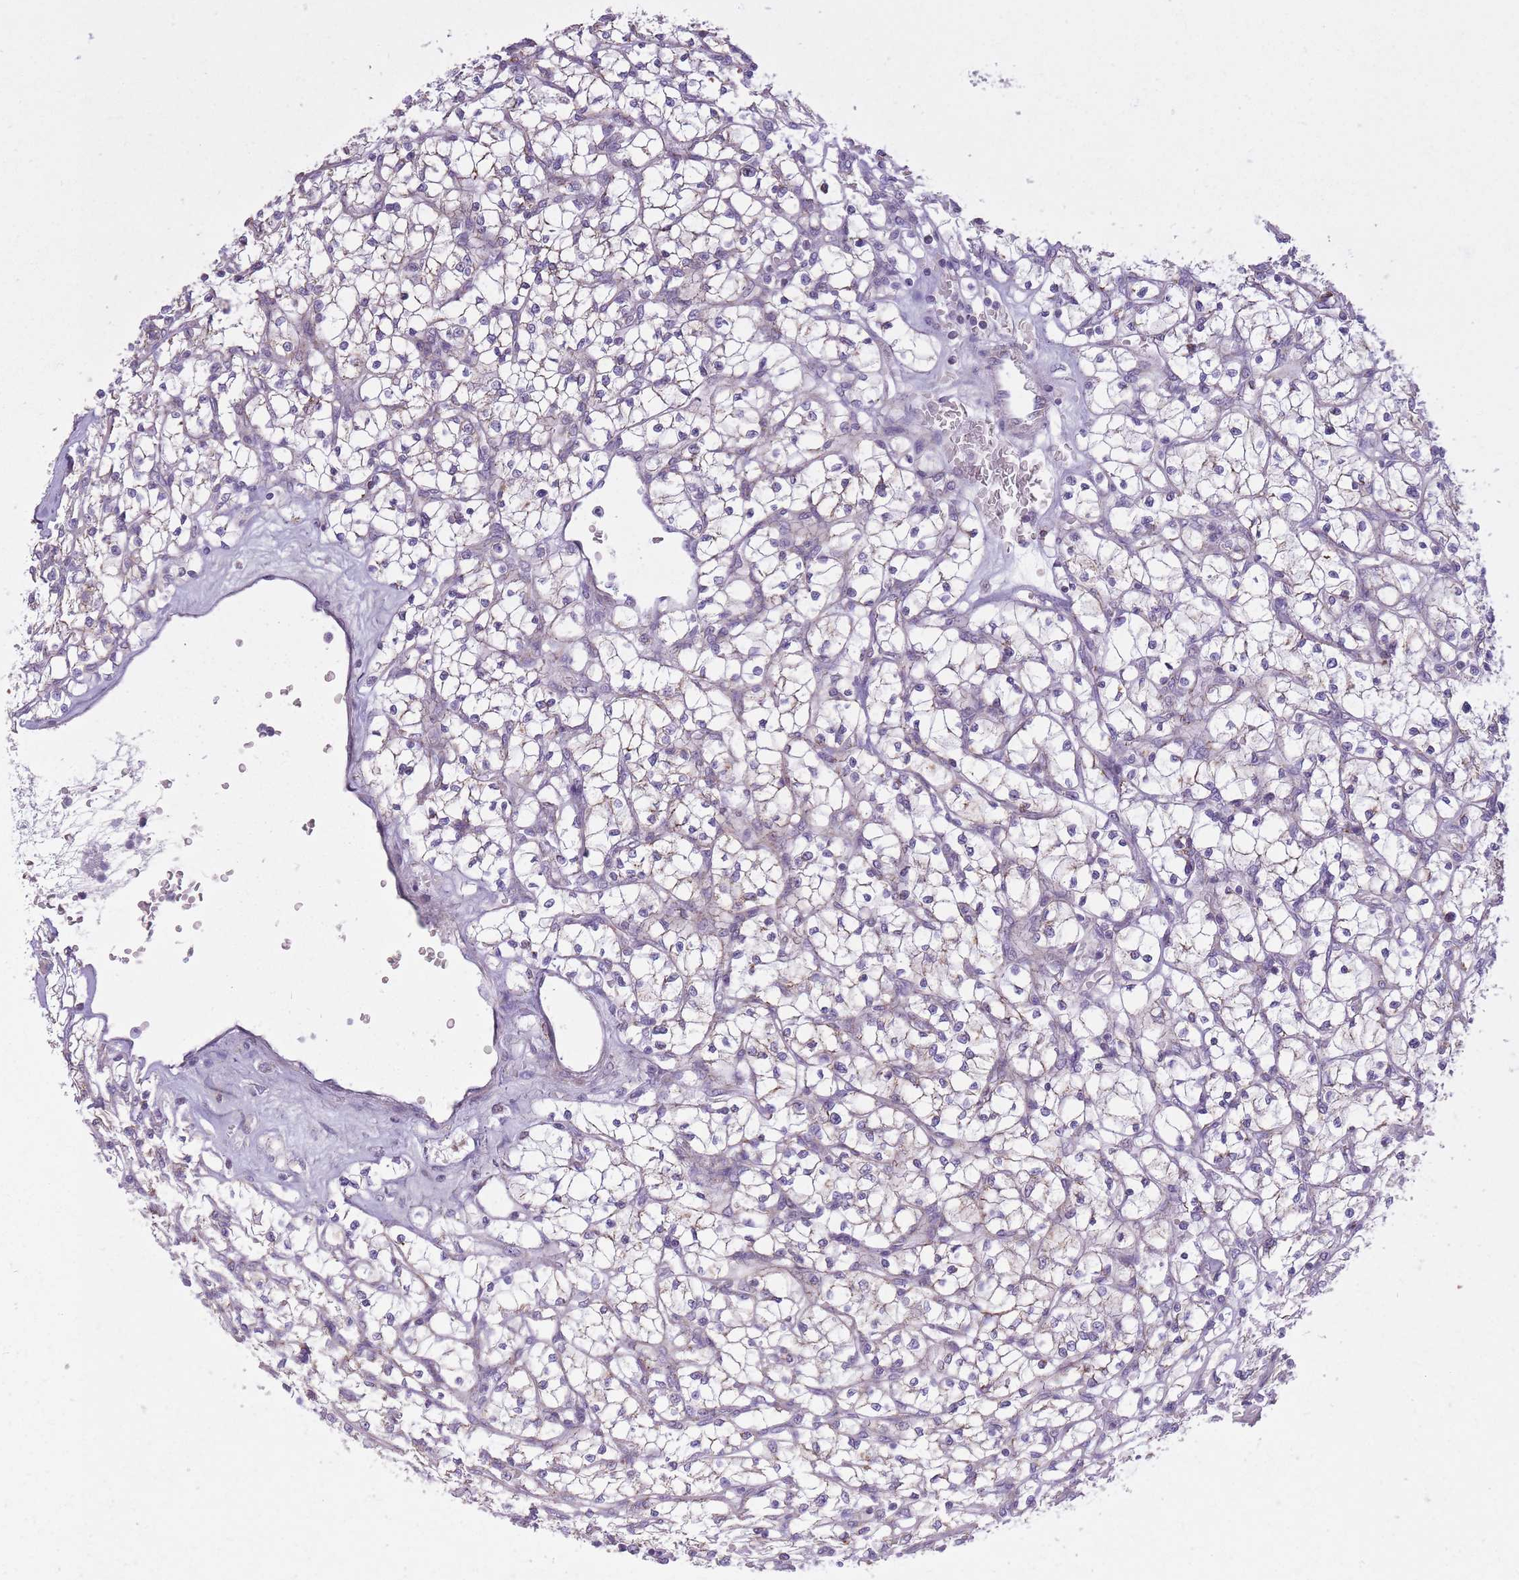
{"staining": {"intensity": "negative", "quantity": "none", "location": "none"}, "tissue": "renal cancer", "cell_type": "Tumor cells", "image_type": "cancer", "snomed": [{"axis": "morphology", "description": "Adenocarcinoma, NOS"}, {"axis": "topography", "description": "Kidney"}], "caption": "IHC micrograph of neoplastic tissue: renal adenocarcinoma stained with DAB (3,3'-diaminobenzidine) demonstrates no significant protein staining in tumor cells. (IHC, brightfield microscopy, high magnification).", "gene": "ZBTB24", "patient": {"sex": "female", "age": 64}}